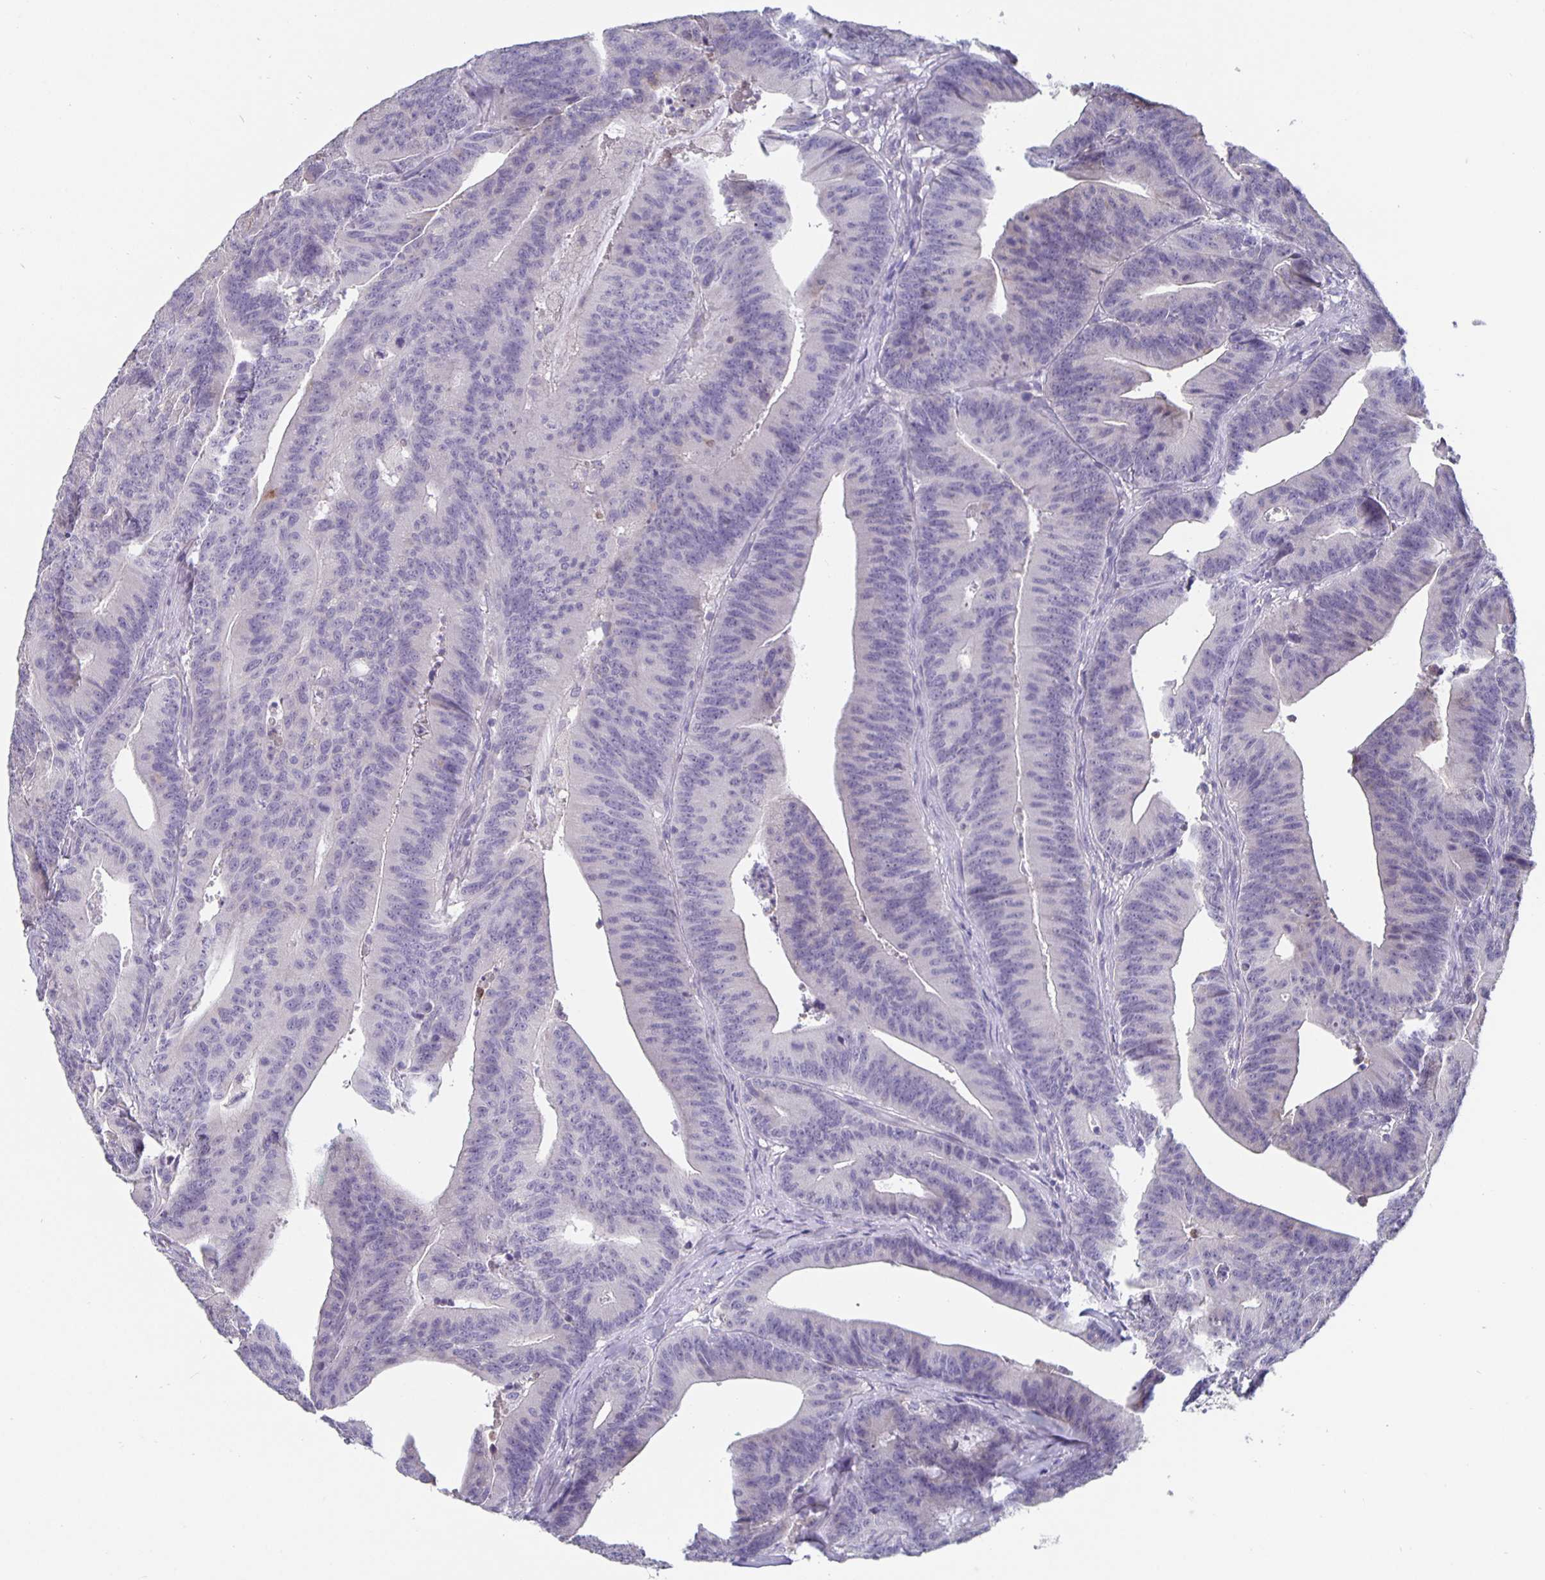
{"staining": {"intensity": "negative", "quantity": "none", "location": "none"}, "tissue": "colorectal cancer", "cell_type": "Tumor cells", "image_type": "cancer", "snomed": [{"axis": "morphology", "description": "Adenocarcinoma, NOS"}, {"axis": "topography", "description": "Colon"}], "caption": "There is no significant staining in tumor cells of adenocarcinoma (colorectal).", "gene": "GDF15", "patient": {"sex": "female", "age": 78}}